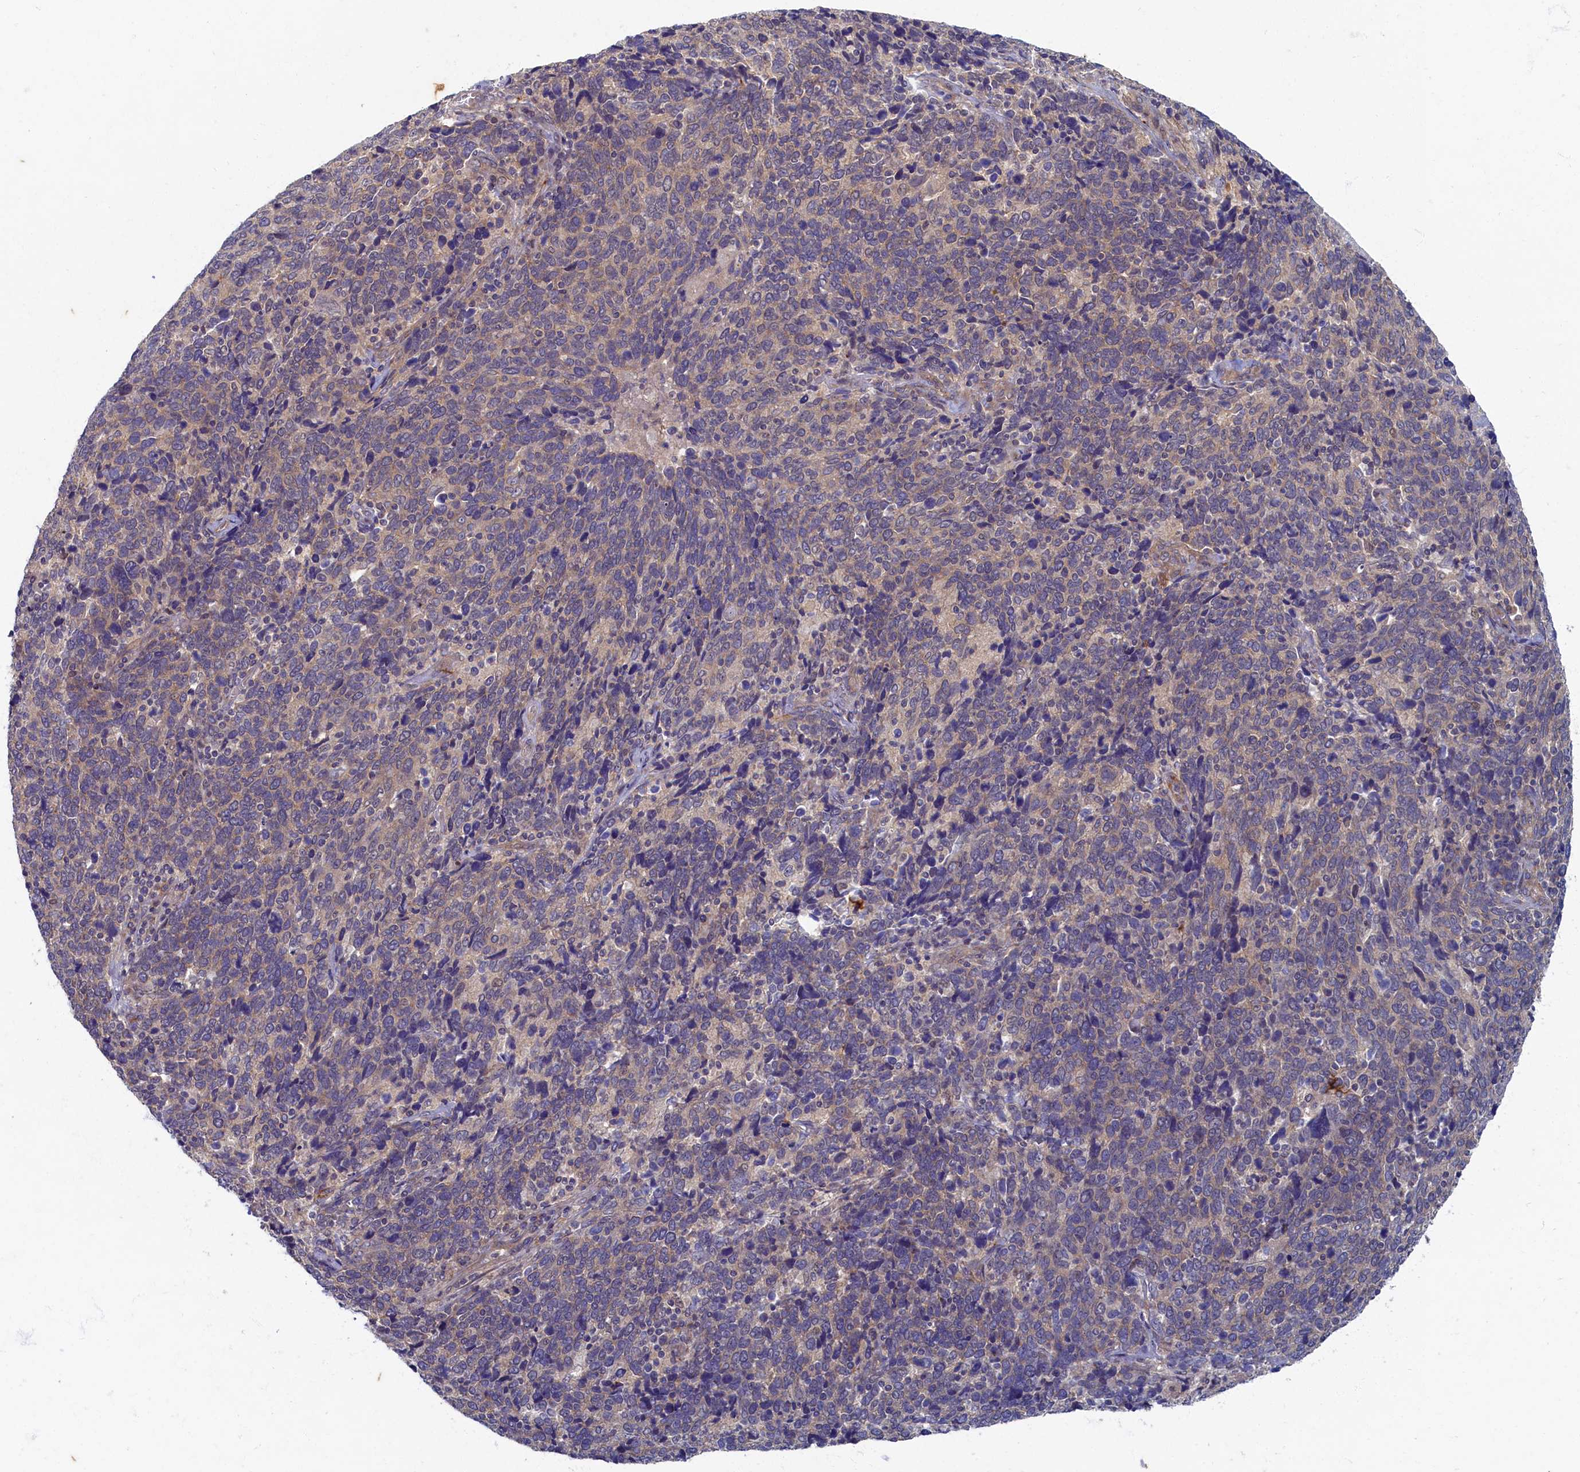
{"staining": {"intensity": "weak", "quantity": "<25%", "location": "cytoplasmic/membranous"}, "tissue": "cervical cancer", "cell_type": "Tumor cells", "image_type": "cancer", "snomed": [{"axis": "morphology", "description": "Squamous cell carcinoma, NOS"}, {"axis": "topography", "description": "Cervix"}], "caption": "Immunohistochemistry (IHC) photomicrograph of neoplastic tissue: human cervical squamous cell carcinoma stained with DAB reveals no significant protein positivity in tumor cells. Nuclei are stained in blue.", "gene": "WDR59", "patient": {"sex": "female", "age": 41}}